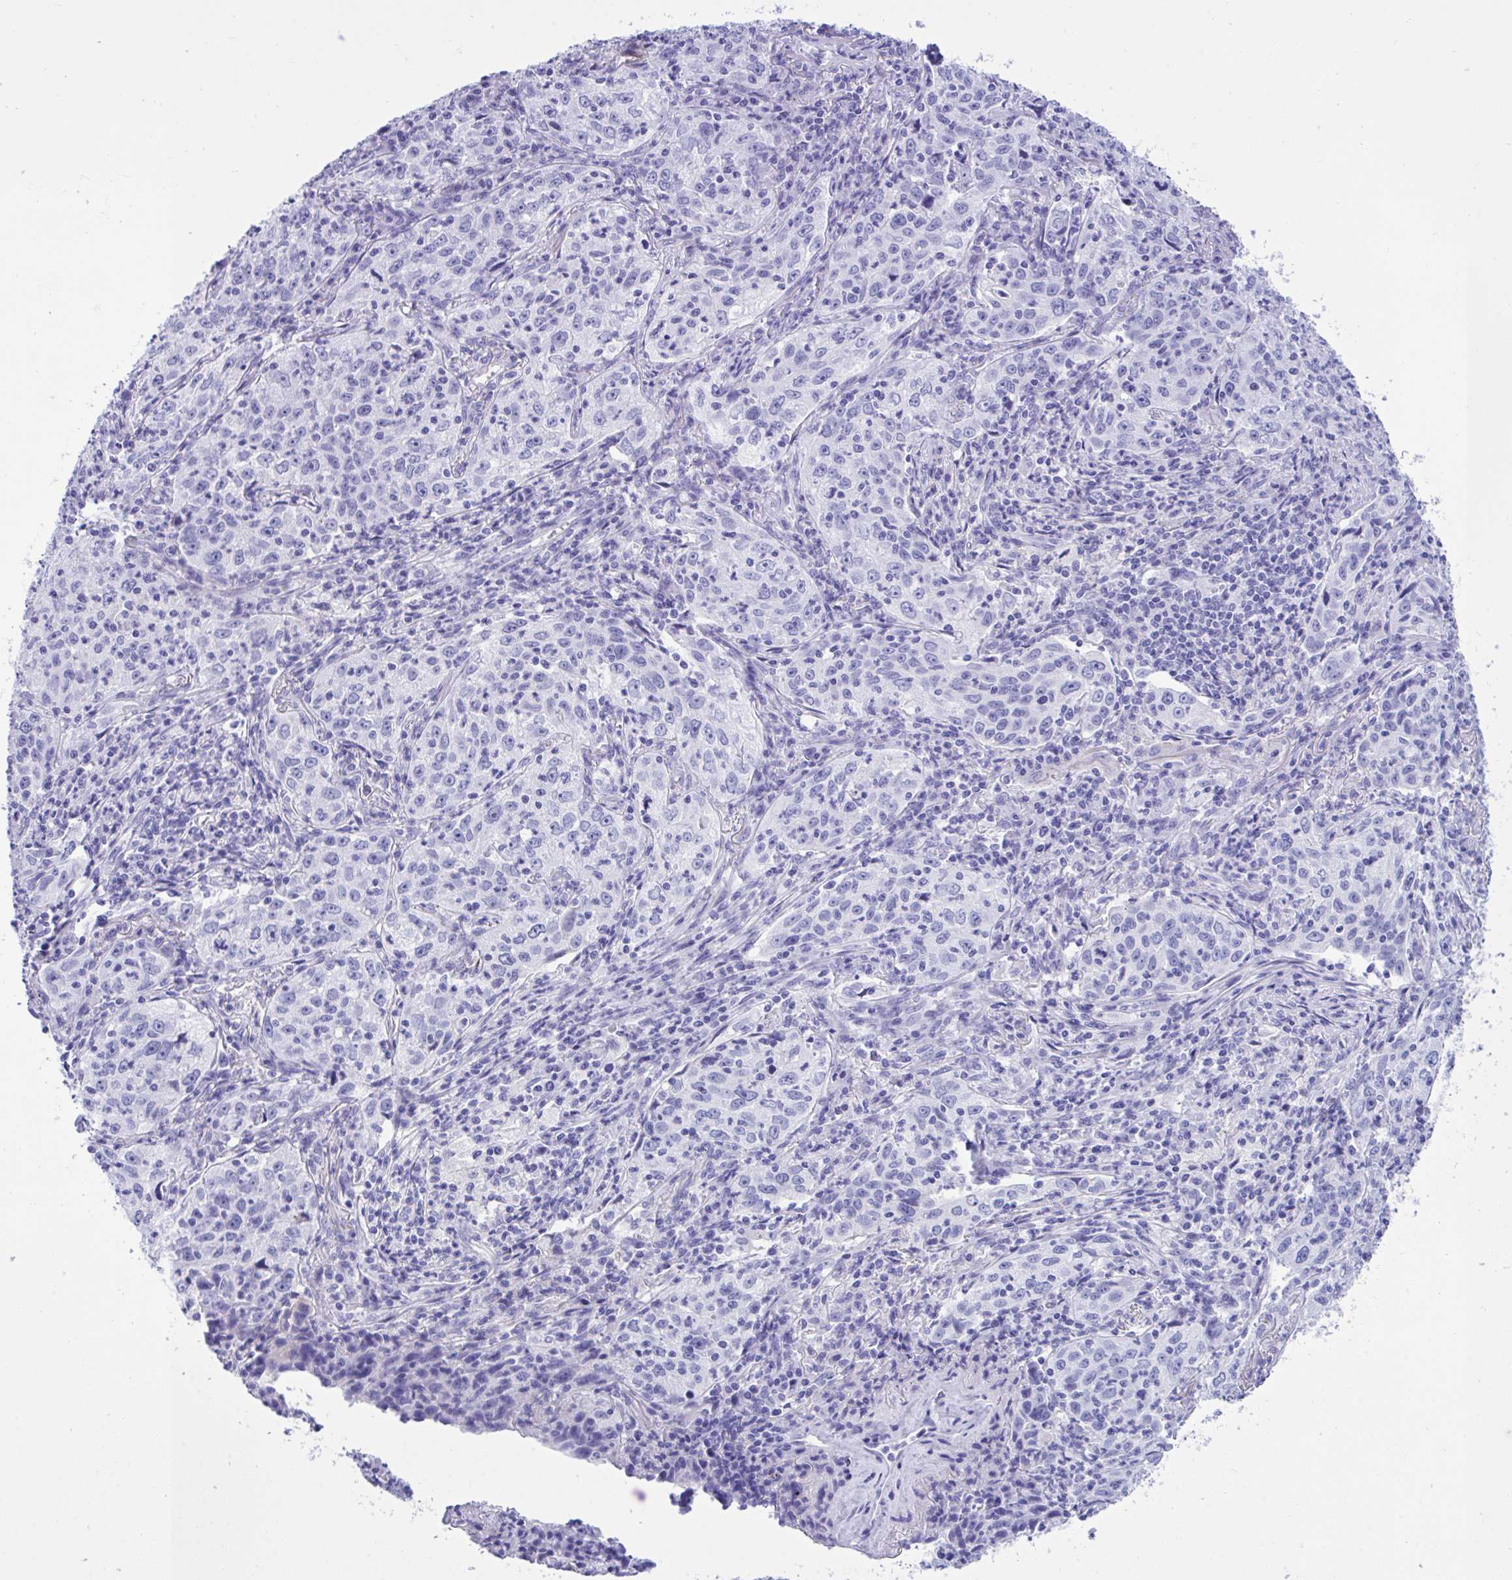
{"staining": {"intensity": "negative", "quantity": "none", "location": "none"}, "tissue": "lung cancer", "cell_type": "Tumor cells", "image_type": "cancer", "snomed": [{"axis": "morphology", "description": "Squamous cell carcinoma, NOS"}, {"axis": "topography", "description": "Lung"}], "caption": "This is an IHC micrograph of human squamous cell carcinoma (lung). There is no positivity in tumor cells.", "gene": "BEX5", "patient": {"sex": "male", "age": 71}}